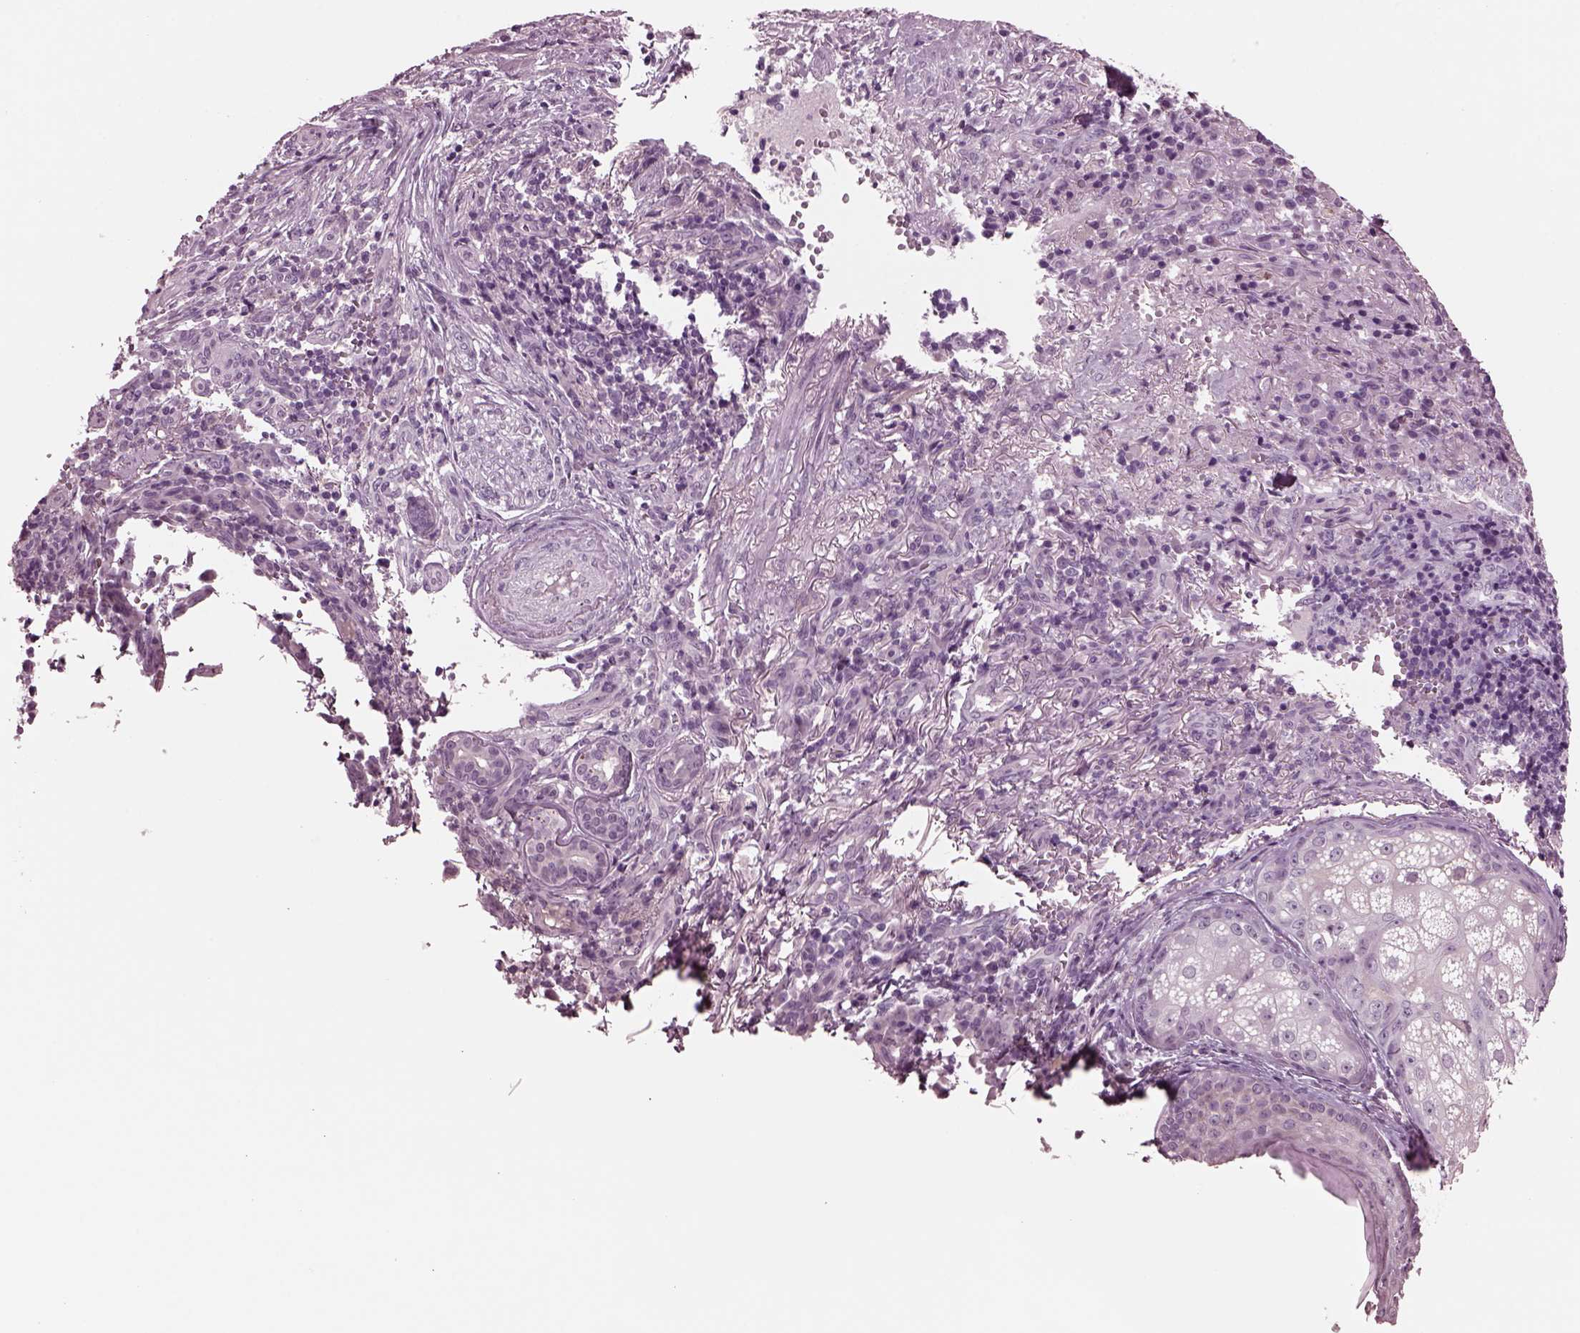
{"staining": {"intensity": "negative", "quantity": "none", "location": "none"}, "tissue": "skin cancer", "cell_type": "Tumor cells", "image_type": "cancer", "snomed": [{"axis": "morphology", "description": "Basal cell carcinoma"}, {"axis": "topography", "description": "Skin"}], "caption": "An immunohistochemistry (IHC) histopathology image of basal cell carcinoma (skin) is shown. There is no staining in tumor cells of basal cell carcinoma (skin).", "gene": "MIB2", "patient": {"sex": "female", "age": 69}}